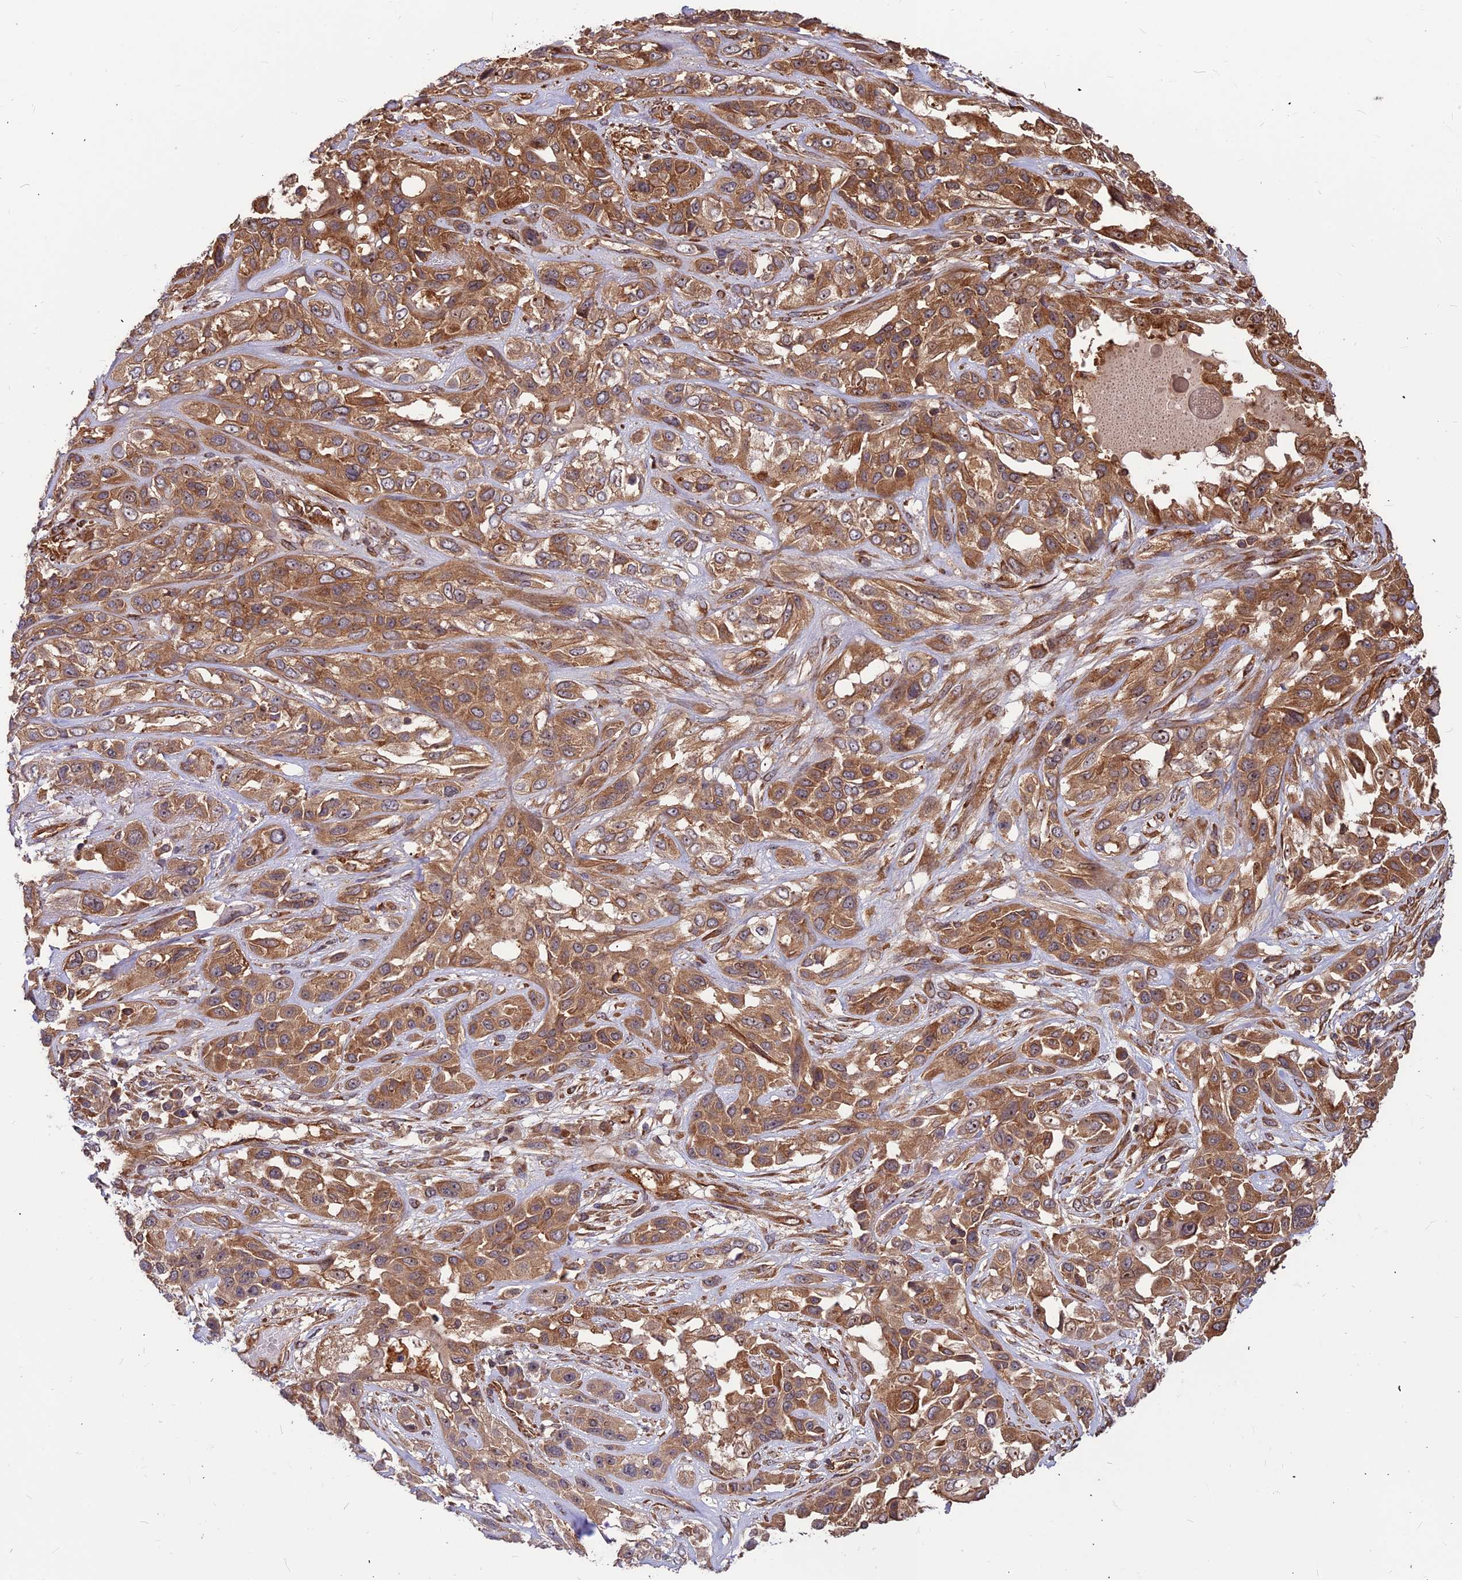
{"staining": {"intensity": "moderate", "quantity": ">75%", "location": "cytoplasmic/membranous"}, "tissue": "lung cancer", "cell_type": "Tumor cells", "image_type": "cancer", "snomed": [{"axis": "morphology", "description": "Squamous cell carcinoma, NOS"}, {"axis": "topography", "description": "Lung"}], "caption": "Brown immunohistochemical staining in human lung cancer (squamous cell carcinoma) displays moderate cytoplasmic/membranous positivity in about >75% of tumor cells.", "gene": "ZNF467", "patient": {"sex": "female", "age": 70}}